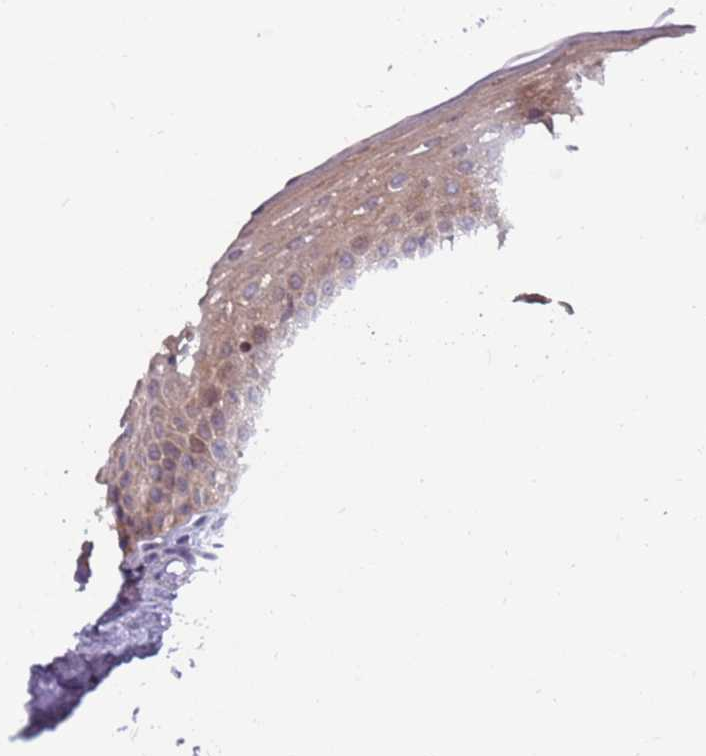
{"staining": {"intensity": "weak", "quantity": ">75%", "location": "cytoplasmic/membranous"}, "tissue": "cervix", "cell_type": "Glandular cells", "image_type": "normal", "snomed": [{"axis": "morphology", "description": "Normal tissue, NOS"}, {"axis": "topography", "description": "Cervix"}], "caption": "This image displays normal cervix stained with immunohistochemistry to label a protein in brown. The cytoplasmic/membranous of glandular cells show weak positivity for the protein. Nuclei are counter-stained blue.", "gene": "ARHGEF35", "patient": {"sex": "female", "age": 57}}